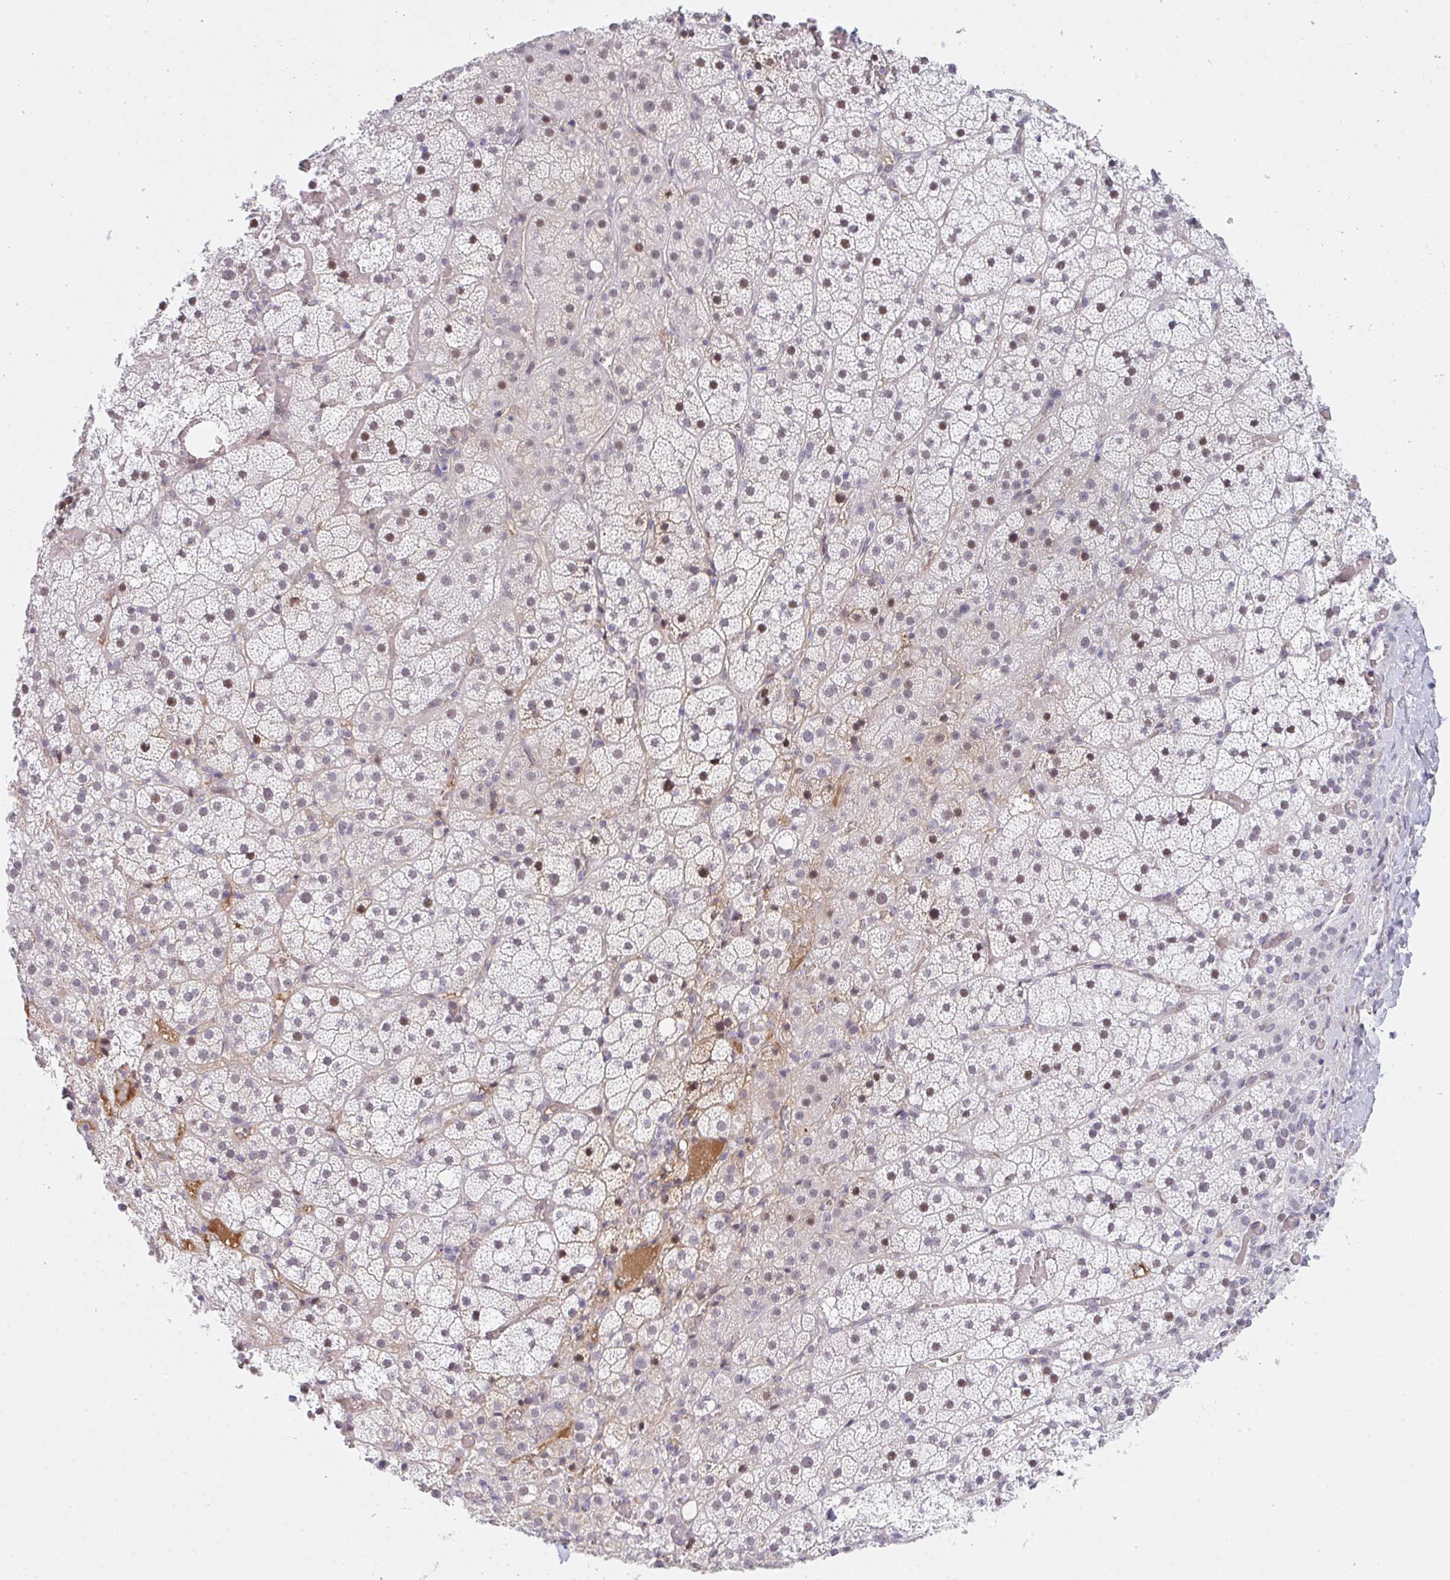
{"staining": {"intensity": "weak", "quantity": "25%-75%", "location": "nuclear"}, "tissue": "adrenal gland", "cell_type": "Glandular cells", "image_type": "normal", "snomed": [{"axis": "morphology", "description": "Normal tissue, NOS"}, {"axis": "topography", "description": "Adrenal gland"}], "caption": "This is a photomicrograph of IHC staining of benign adrenal gland, which shows weak expression in the nuclear of glandular cells.", "gene": "DSCAML1", "patient": {"sex": "male", "age": 53}}